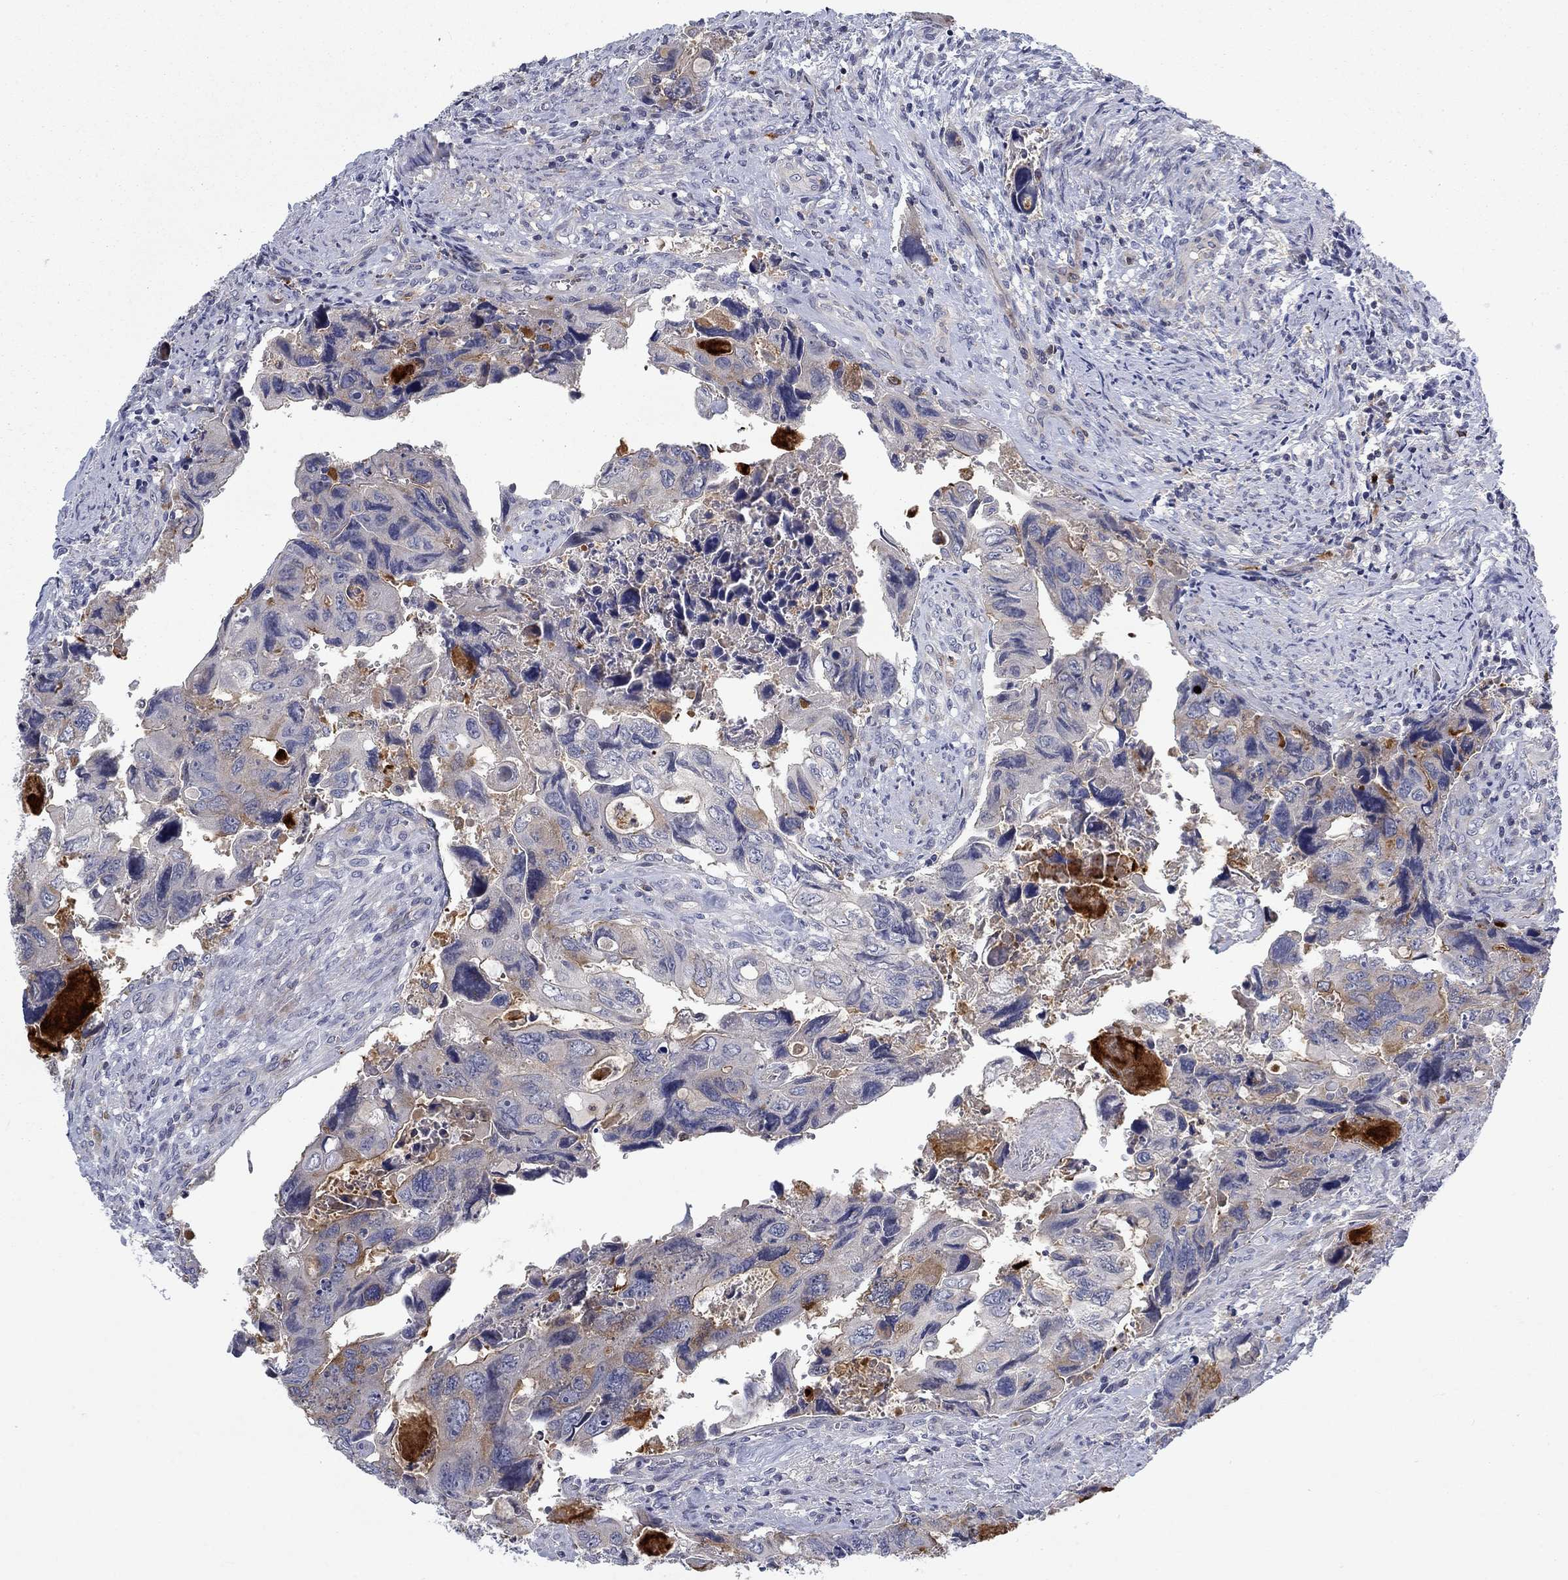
{"staining": {"intensity": "moderate", "quantity": "<25%", "location": "cytoplasmic/membranous"}, "tissue": "colorectal cancer", "cell_type": "Tumor cells", "image_type": "cancer", "snomed": [{"axis": "morphology", "description": "Adenocarcinoma, NOS"}, {"axis": "topography", "description": "Rectum"}], "caption": "Adenocarcinoma (colorectal) stained for a protein (brown) shows moderate cytoplasmic/membranous positive positivity in about <25% of tumor cells.", "gene": "KIF15", "patient": {"sex": "male", "age": 62}}